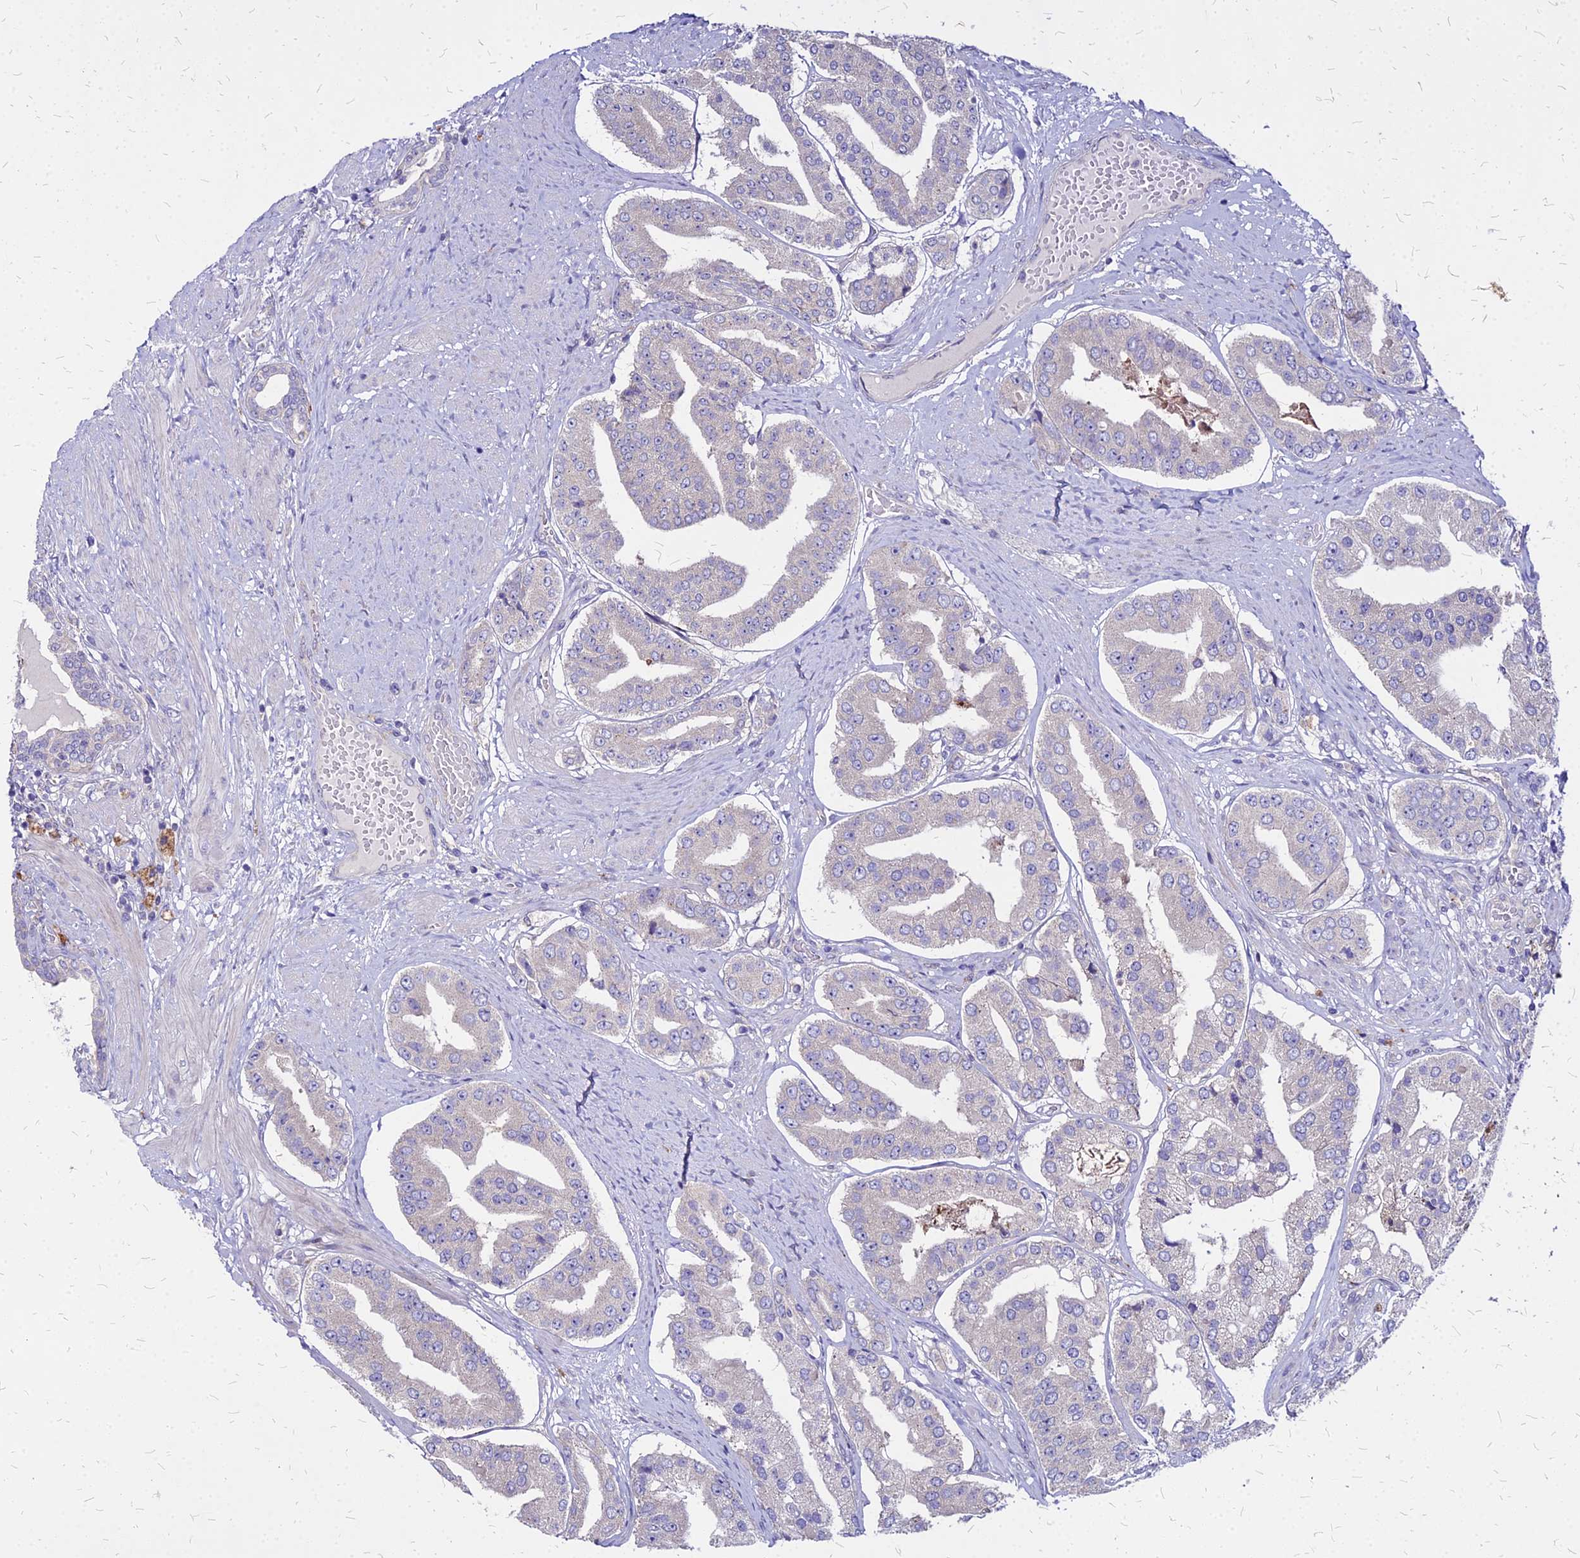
{"staining": {"intensity": "negative", "quantity": "none", "location": "none"}, "tissue": "prostate cancer", "cell_type": "Tumor cells", "image_type": "cancer", "snomed": [{"axis": "morphology", "description": "Adenocarcinoma, High grade"}, {"axis": "topography", "description": "Prostate"}], "caption": "Tumor cells are negative for brown protein staining in high-grade adenocarcinoma (prostate).", "gene": "COMMD10", "patient": {"sex": "male", "age": 63}}